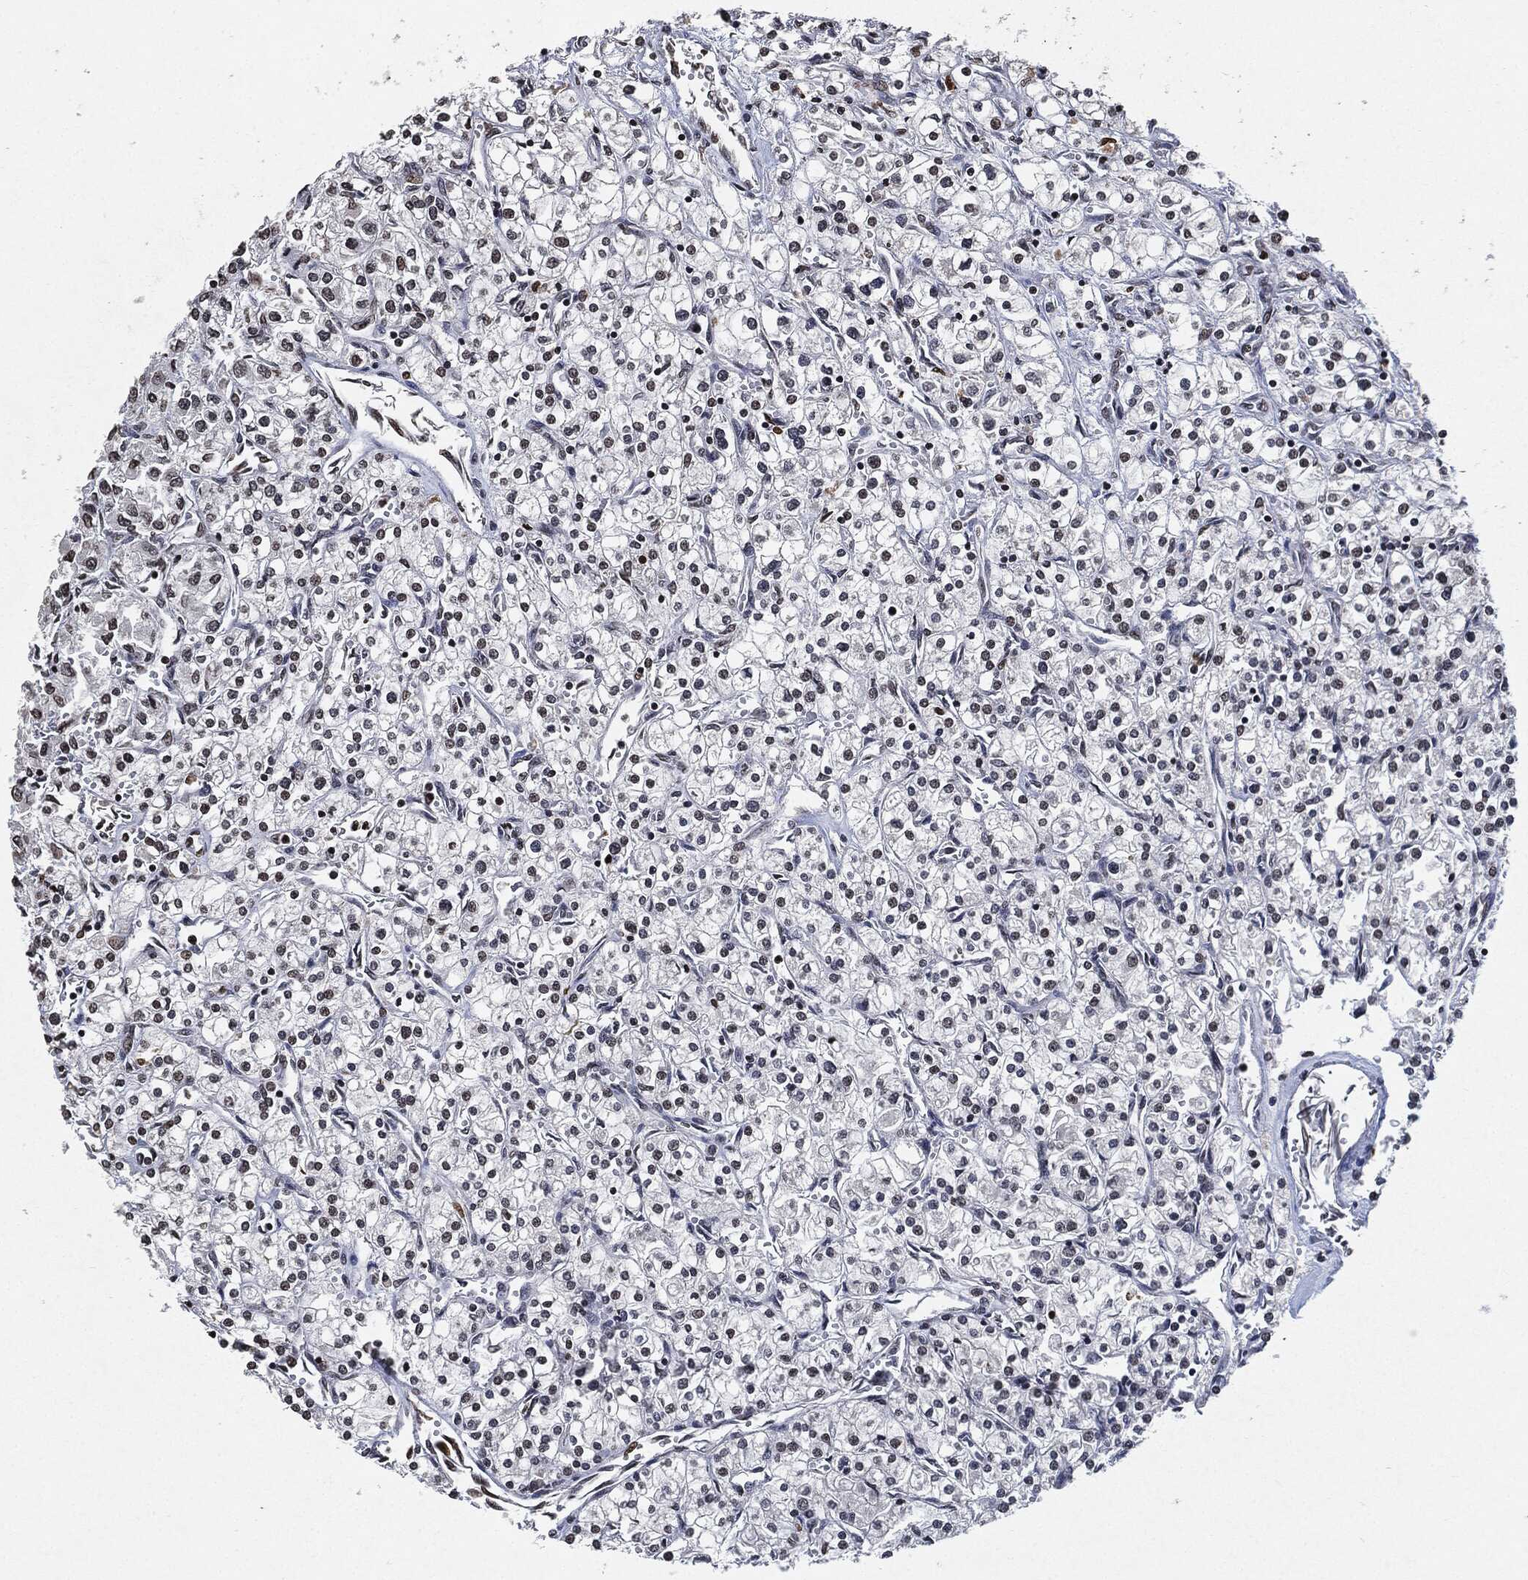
{"staining": {"intensity": "moderate", "quantity": "25%-75%", "location": "nuclear"}, "tissue": "renal cancer", "cell_type": "Tumor cells", "image_type": "cancer", "snomed": [{"axis": "morphology", "description": "Adenocarcinoma, NOS"}, {"axis": "topography", "description": "Kidney"}], "caption": "Immunohistochemical staining of renal cancer (adenocarcinoma) exhibits moderate nuclear protein staining in approximately 25%-75% of tumor cells. The staining was performed using DAB to visualize the protein expression in brown, while the nuclei were stained in blue with hematoxylin (Magnification: 20x).", "gene": "JUN", "patient": {"sex": "male", "age": 80}}